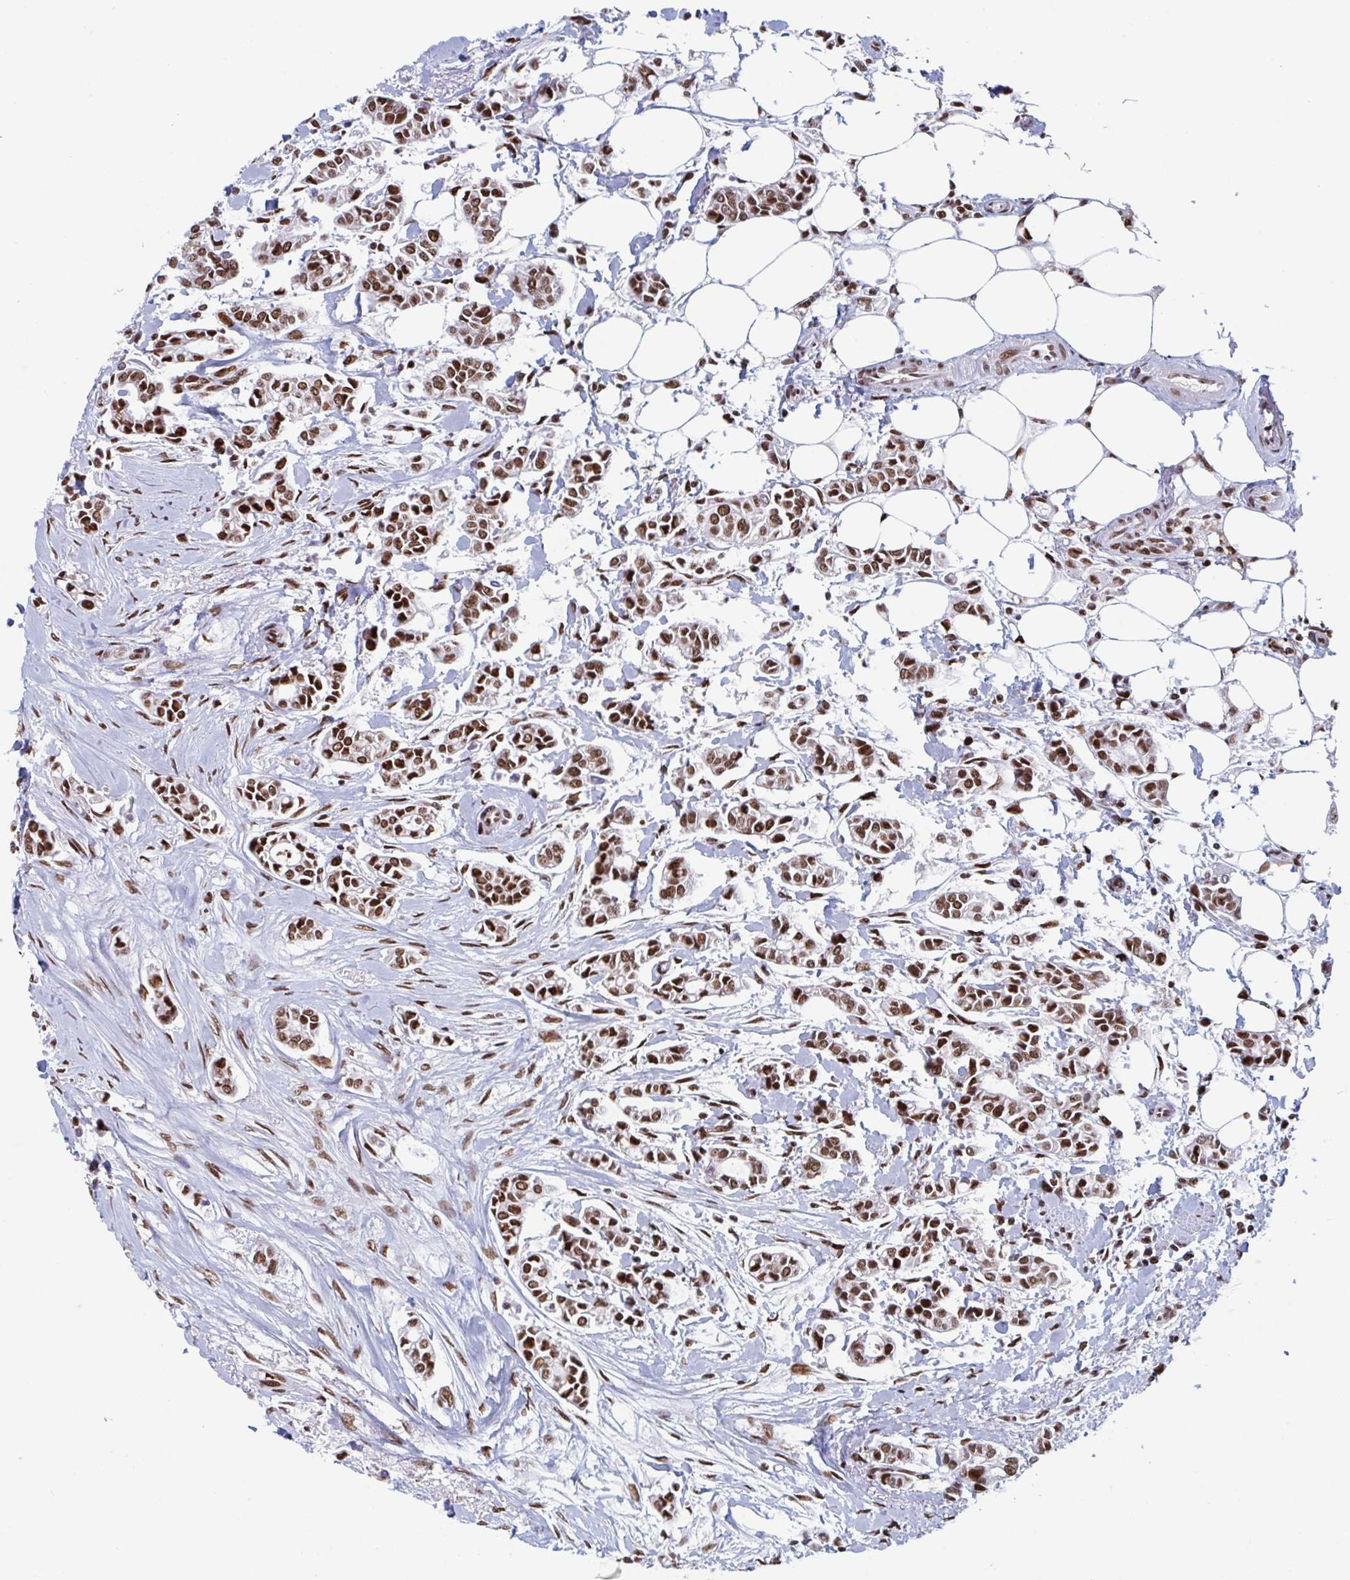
{"staining": {"intensity": "strong", "quantity": ">75%", "location": "nuclear"}, "tissue": "breast cancer", "cell_type": "Tumor cells", "image_type": "cancer", "snomed": [{"axis": "morphology", "description": "Duct carcinoma"}, {"axis": "topography", "description": "Breast"}], "caption": "Approximately >75% of tumor cells in human invasive ductal carcinoma (breast) show strong nuclear protein positivity as visualized by brown immunohistochemical staining.", "gene": "ZNF607", "patient": {"sex": "female", "age": 84}}